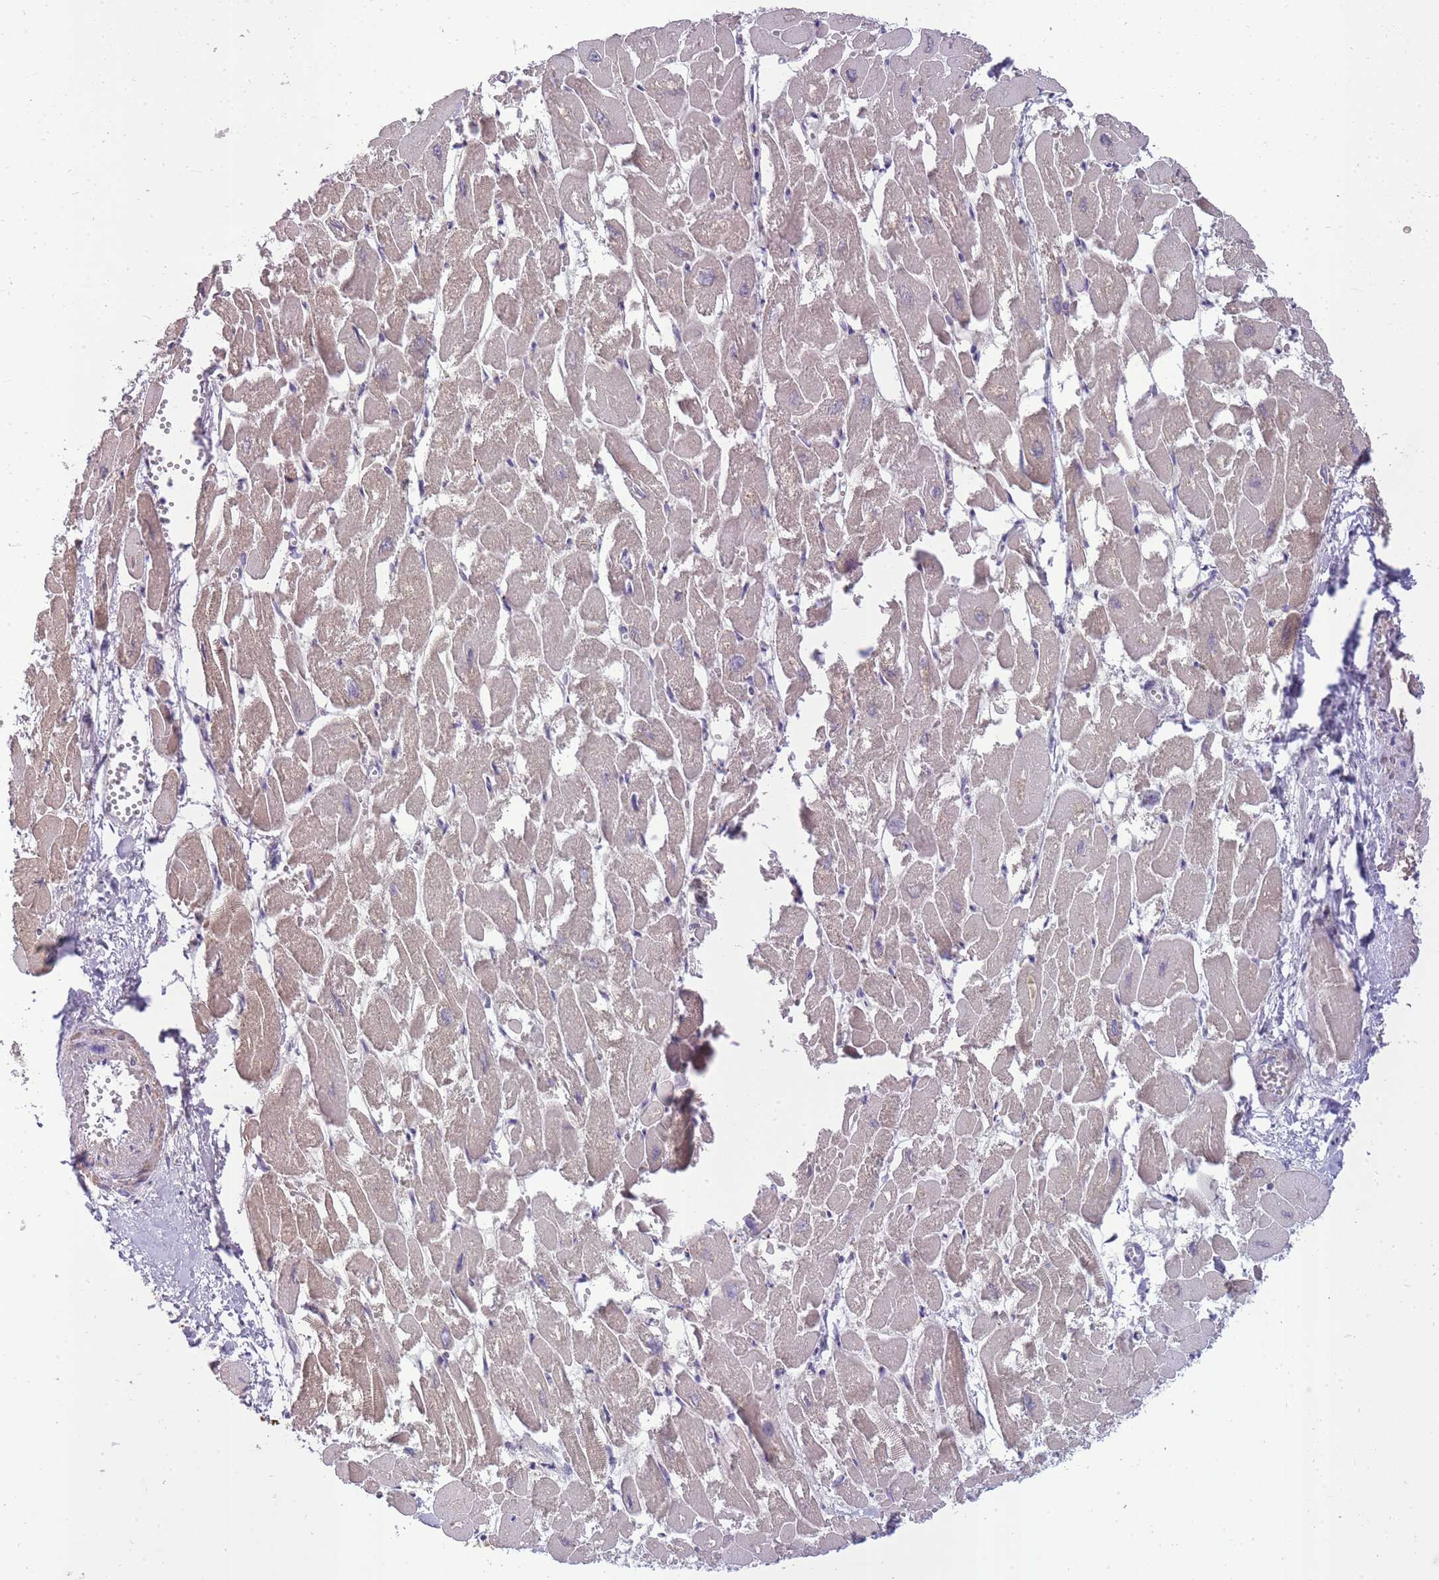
{"staining": {"intensity": "moderate", "quantity": "<25%", "location": "cytoplasmic/membranous"}, "tissue": "heart muscle", "cell_type": "Cardiomyocytes", "image_type": "normal", "snomed": [{"axis": "morphology", "description": "Normal tissue, NOS"}, {"axis": "topography", "description": "Heart"}], "caption": "Approximately <25% of cardiomyocytes in benign human heart muscle demonstrate moderate cytoplasmic/membranous protein staining as visualized by brown immunohistochemical staining.", "gene": "IGKV1", "patient": {"sex": "male", "age": 54}}